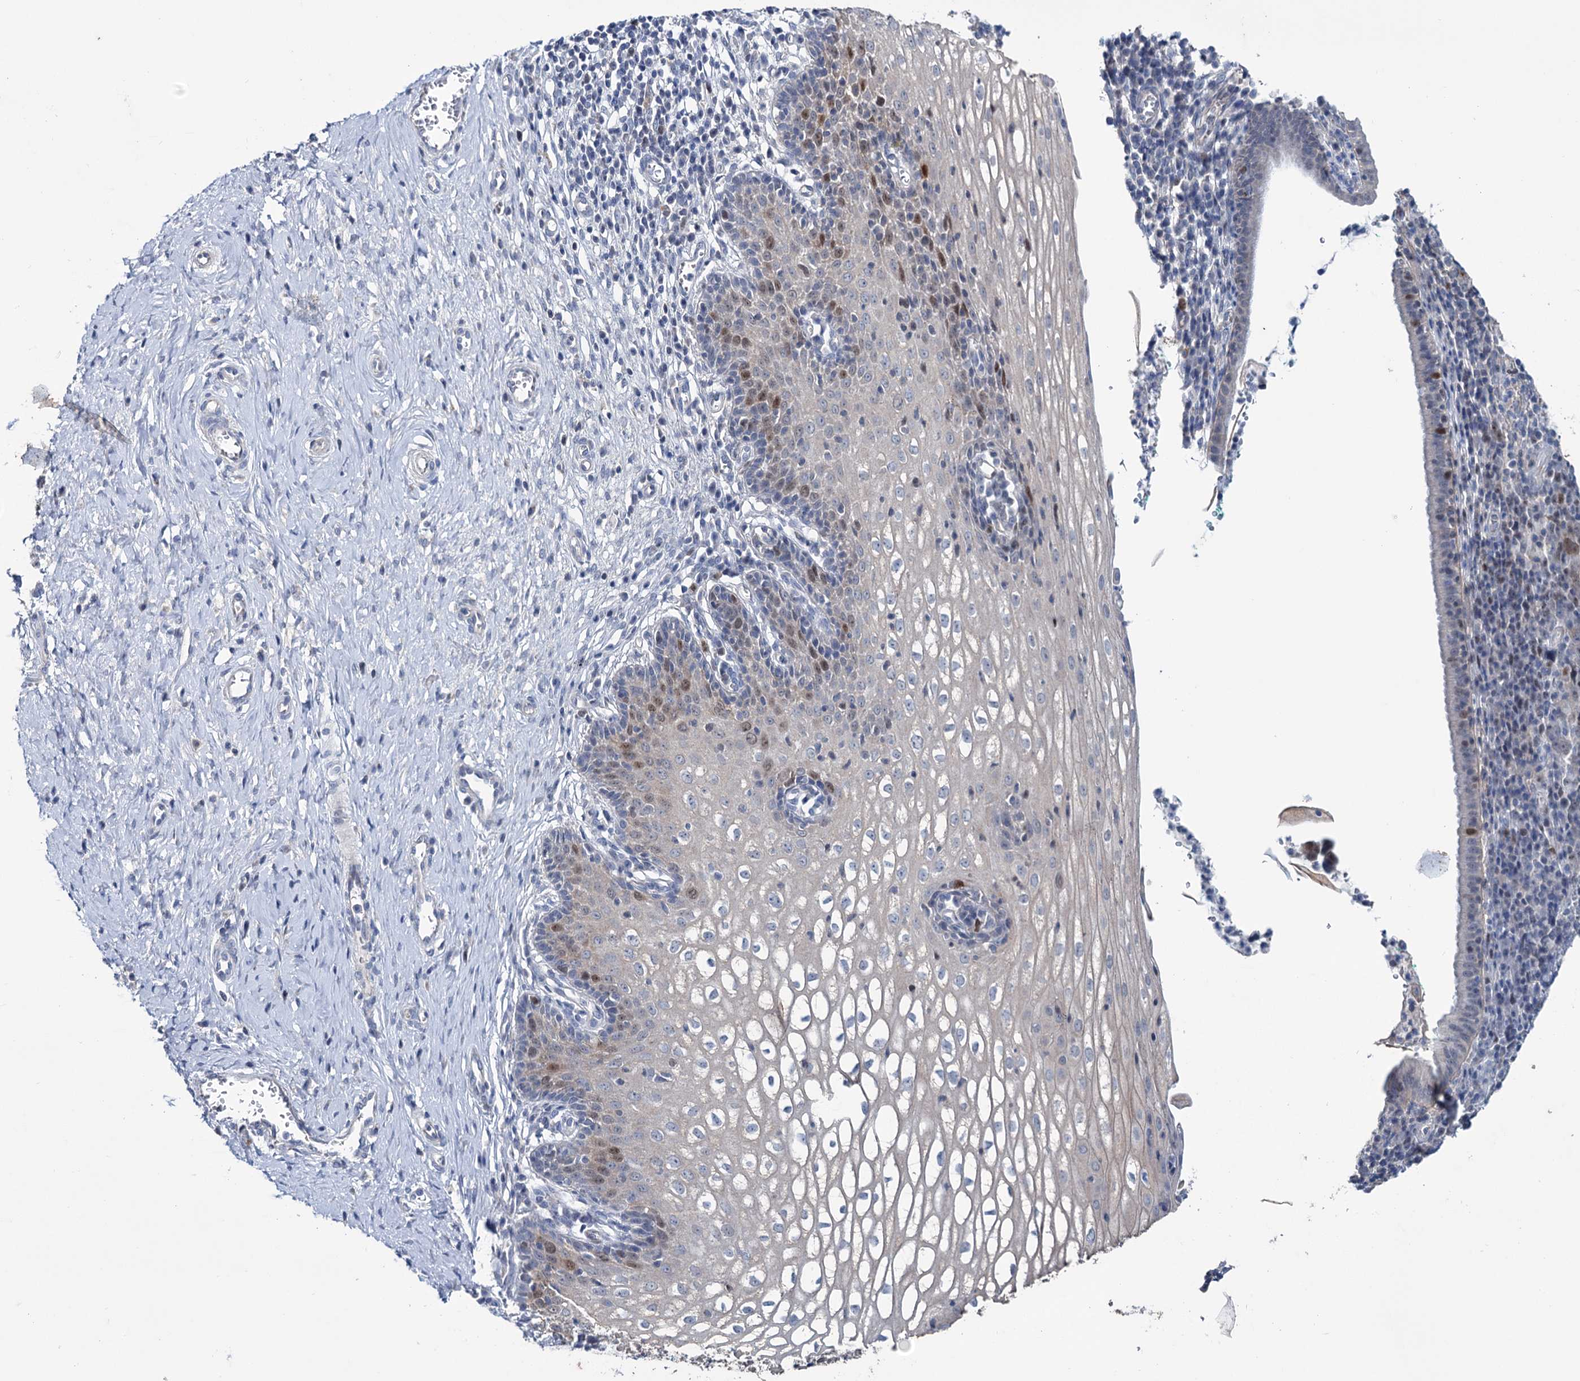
{"staining": {"intensity": "negative", "quantity": "none", "location": "none"}, "tissue": "cervix", "cell_type": "Glandular cells", "image_type": "normal", "snomed": [{"axis": "morphology", "description": "Normal tissue, NOS"}, {"axis": "morphology", "description": "Adenocarcinoma, NOS"}, {"axis": "topography", "description": "Cervix"}], "caption": "DAB immunohistochemical staining of unremarkable cervix reveals no significant expression in glandular cells. Brightfield microscopy of immunohistochemistry stained with DAB (3,3'-diaminobenzidine) (brown) and hematoxylin (blue), captured at high magnification.", "gene": "FAM111B", "patient": {"sex": "female", "age": 29}}